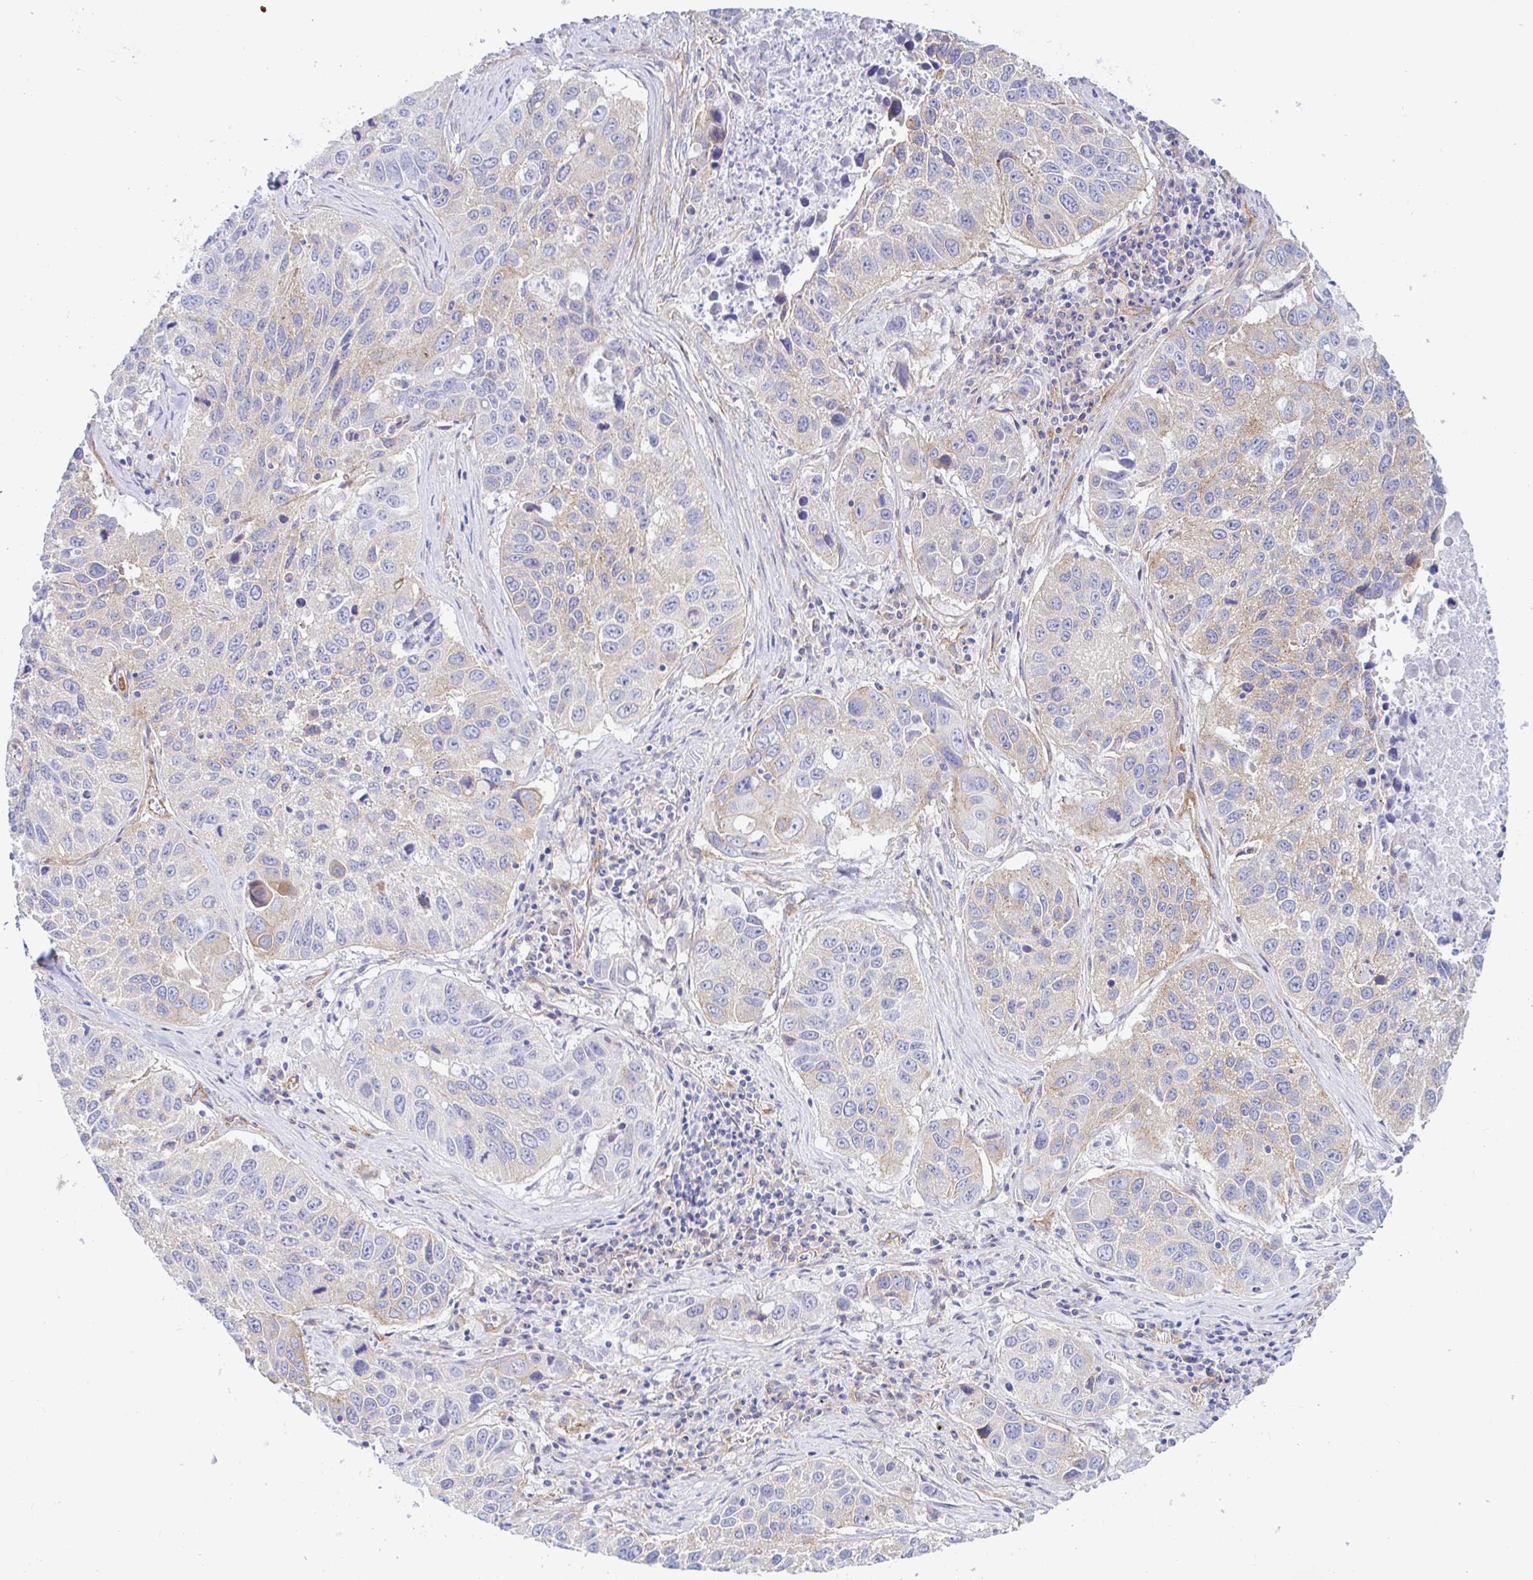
{"staining": {"intensity": "negative", "quantity": "none", "location": "none"}, "tissue": "lung cancer", "cell_type": "Tumor cells", "image_type": "cancer", "snomed": [{"axis": "morphology", "description": "Squamous cell carcinoma, NOS"}, {"axis": "topography", "description": "Lung"}], "caption": "Tumor cells show no significant protein expression in lung squamous cell carcinoma. (Stains: DAB immunohistochemistry with hematoxylin counter stain, Microscopy: brightfield microscopy at high magnification).", "gene": "ARL4D", "patient": {"sex": "female", "age": 61}}